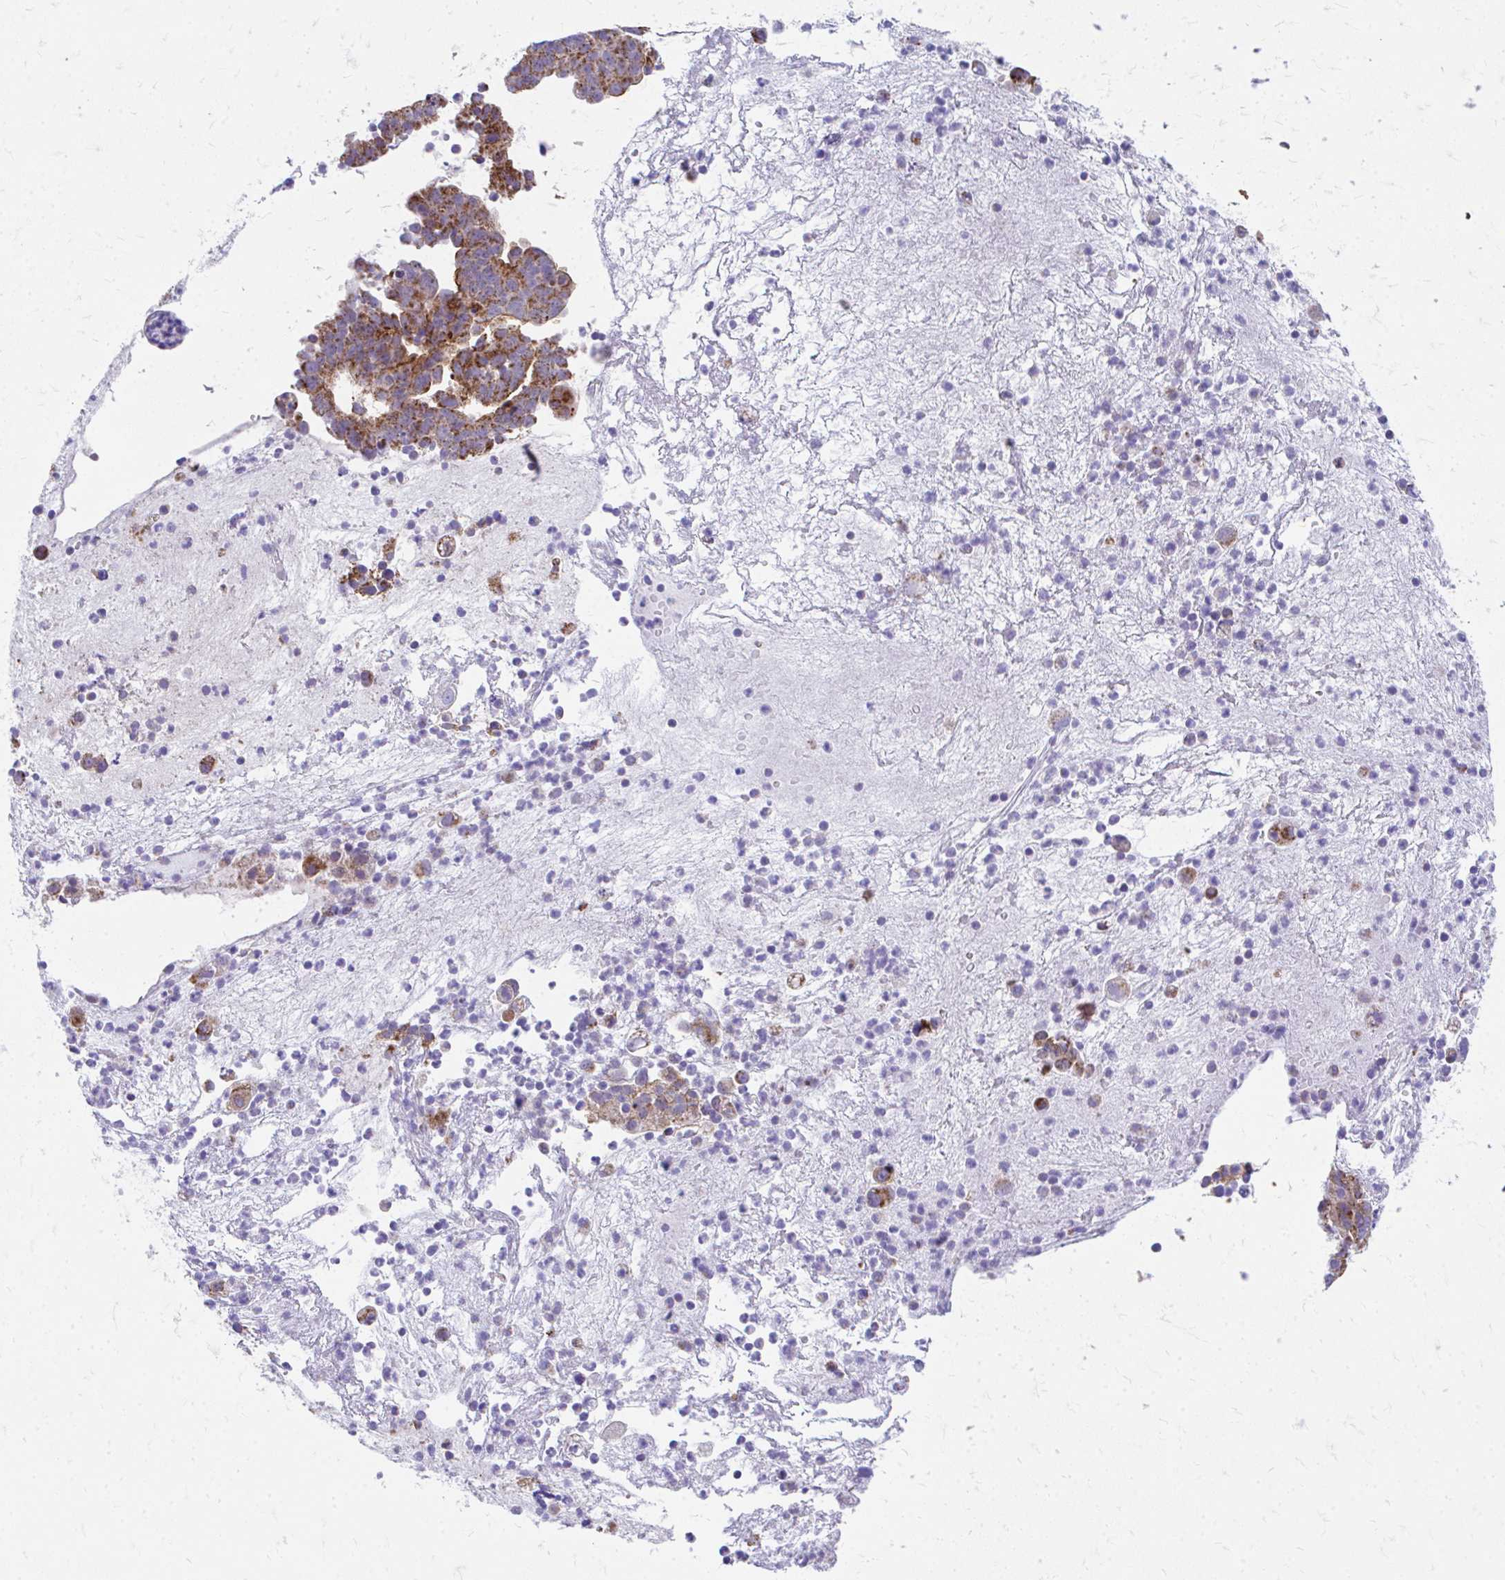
{"staining": {"intensity": "moderate", "quantity": ">75%", "location": "cytoplasmic/membranous"}, "tissue": "endometrial cancer", "cell_type": "Tumor cells", "image_type": "cancer", "snomed": [{"axis": "morphology", "description": "Adenocarcinoma, NOS"}, {"axis": "topography", "description": "Endometrium"}], "caption": "This micrograph demonstrates endometrial adenocarcinoma stained with immunohistochemistry (IHC) to label a protein in brown. The cytoplasmic/membranous of tumor cells show moderate positivity for the protein. Nuclei are counter-stained blue.", "gene": "MRPL19", "patient": {"sex": "female", "age": 76}}